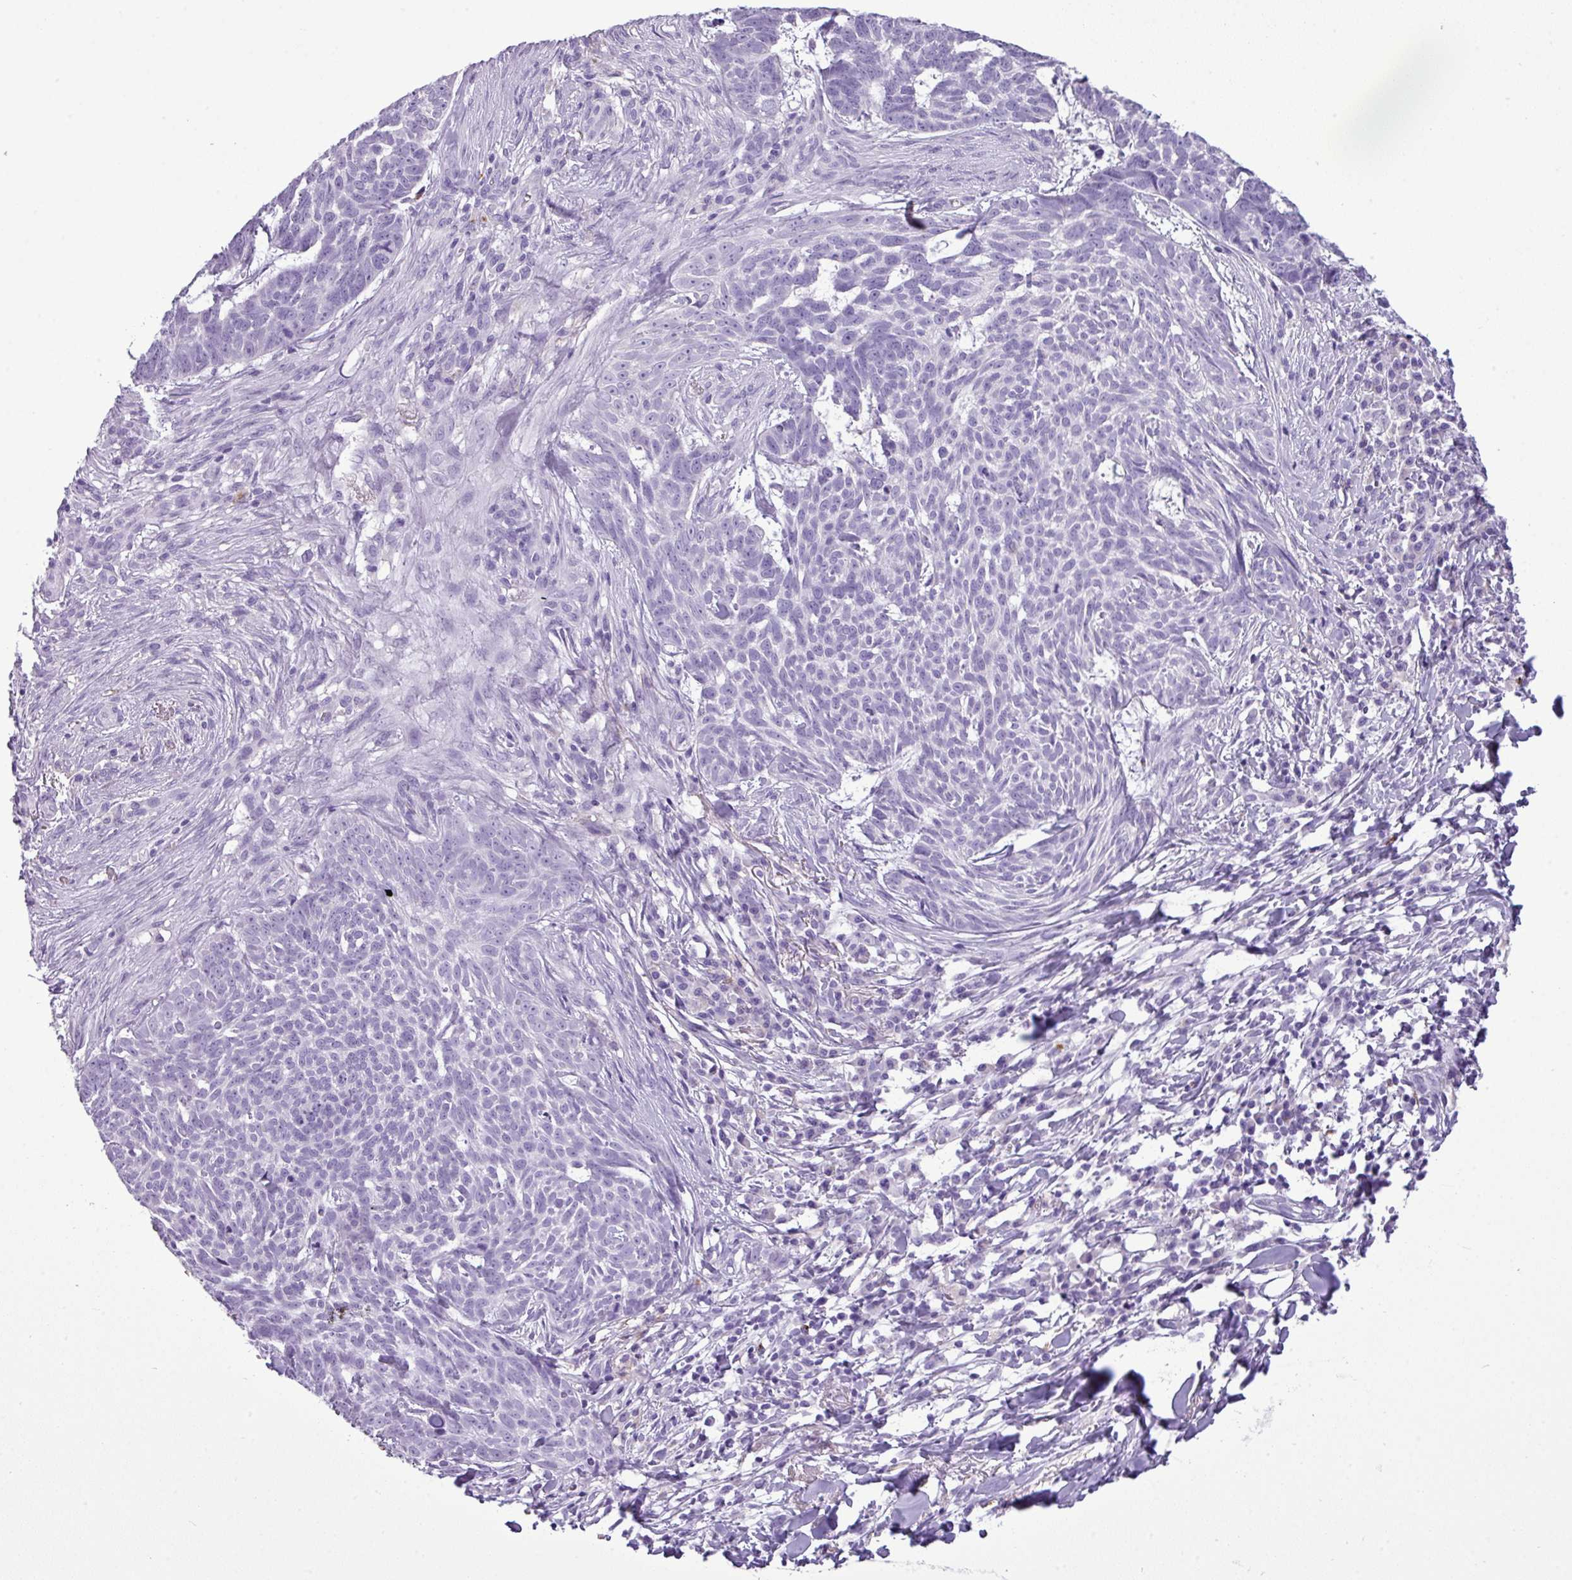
{"staining": {"intensity": "negative", "quantity": "none", "location": "none"}, "tissue": "skin cancer", "cell_type": "Tumor cells", "image_type": "cancer", "snomed": [{"axis": "morphology", "description": "Basal cell carcinoma"}, {"axis": "topography", "description": "Skin"}], "caption": "A photomicrograph of skin basal cell carcinoma stained for a protein exhibits no brown staining in tumor cells. (DAB (3,3'-diaminobenzidine) IHC, high magnification).", "gene": "RBMXL2", "patient": {"sex": "female", "age": 93}}